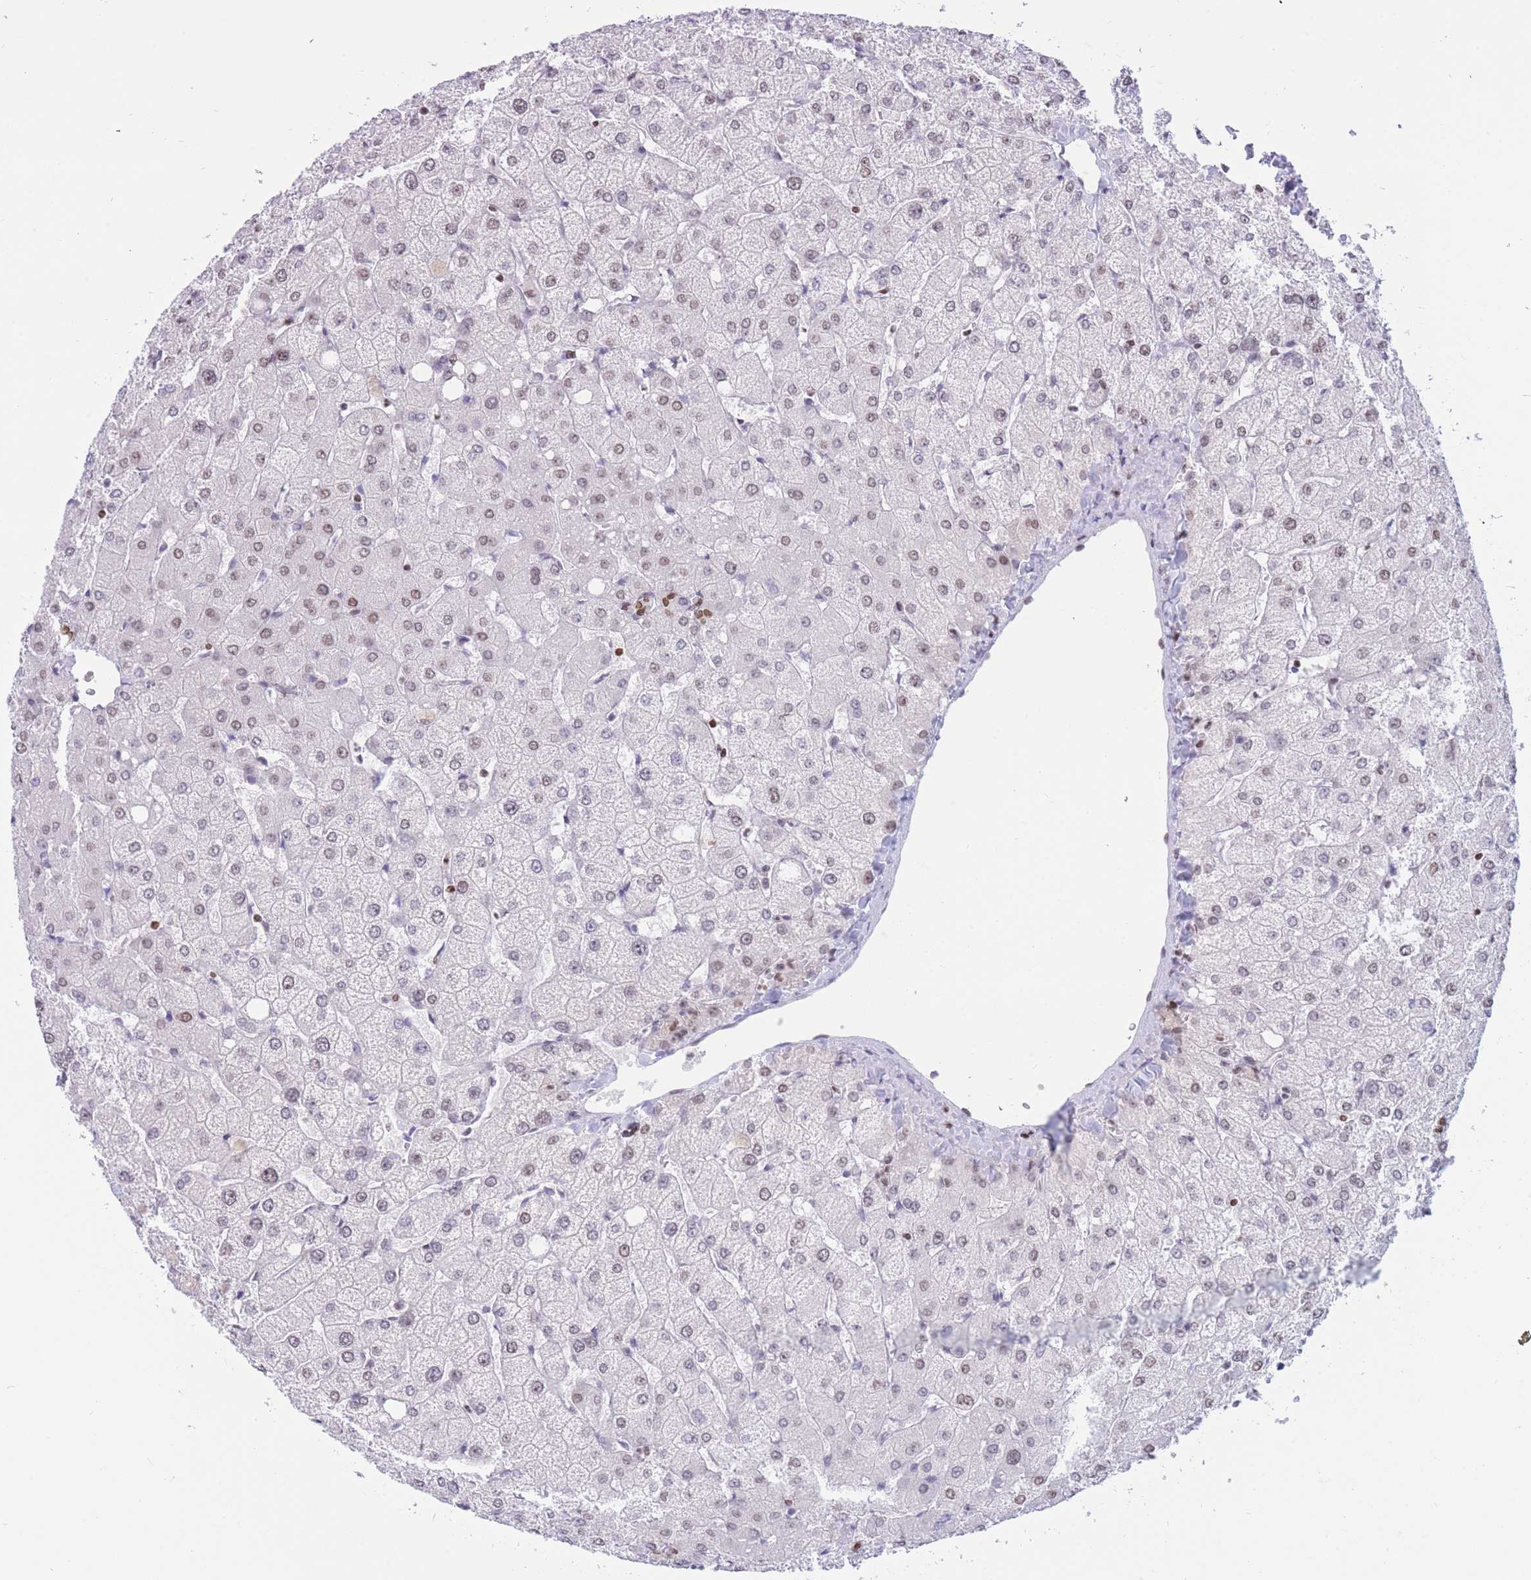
{"staining": {"intensity": "negative", "quantity": "none", "location": "none"}, "tissue": "liver", "cell_type": "Cholangiocytes", "image_type": "normal", "snomed": [{"axis": "morphology", "description": "Normal tissue, NOS"}, {"axis": "topography", "description": "Liver"}], "caption": "Photomicrograph shows no significant protein expression in cholangiocytes of unremarkable liver.", "gene": "HMGN1", "patient": {"sex": "female", "age": 54}}